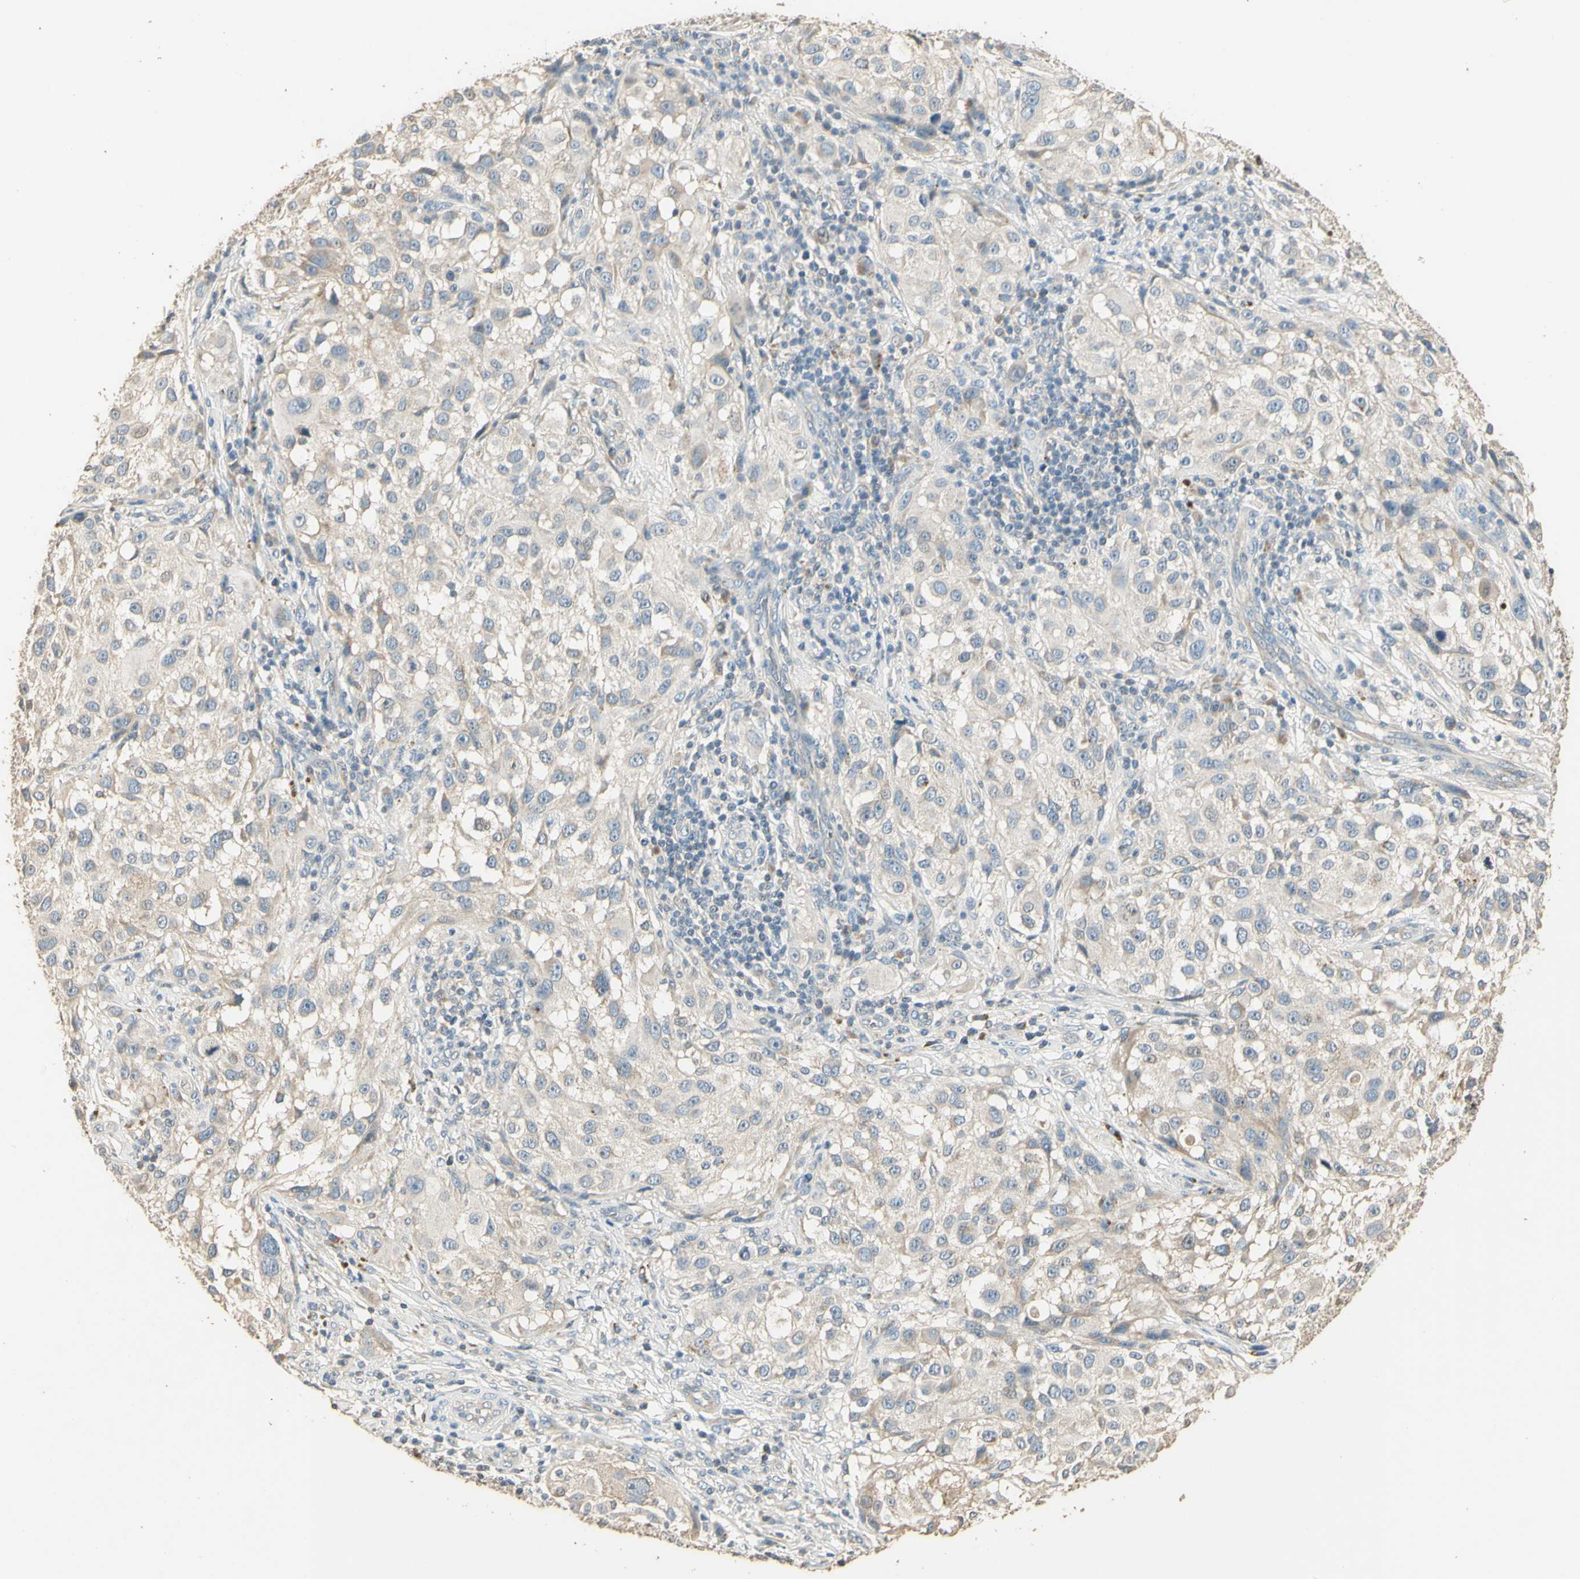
{"staining": {"intensity": "negative", "quantity": "none", "location": "none"}, "tissue": "melanoma", "cell_type": "Tumor cells", "image_type": "cancer", "snomed": [{"axis": "morphology", "description": "Necrosis, NOS"}, {"axis": "morphology", "description": "Malignant melanoma, NOS"}, {"axis": "topography", "description": "Skin"}], "caption": "A high-resolution photomicrograph shows immunohistochemistry staining of malignant melanoma, which displays no significant positivity in tumor cells. (Immunohistochemistry, brightfield microscopy, high magnification).", "gene": "ARHGEF17", "patient": {"sex": "female", "age": 87}}